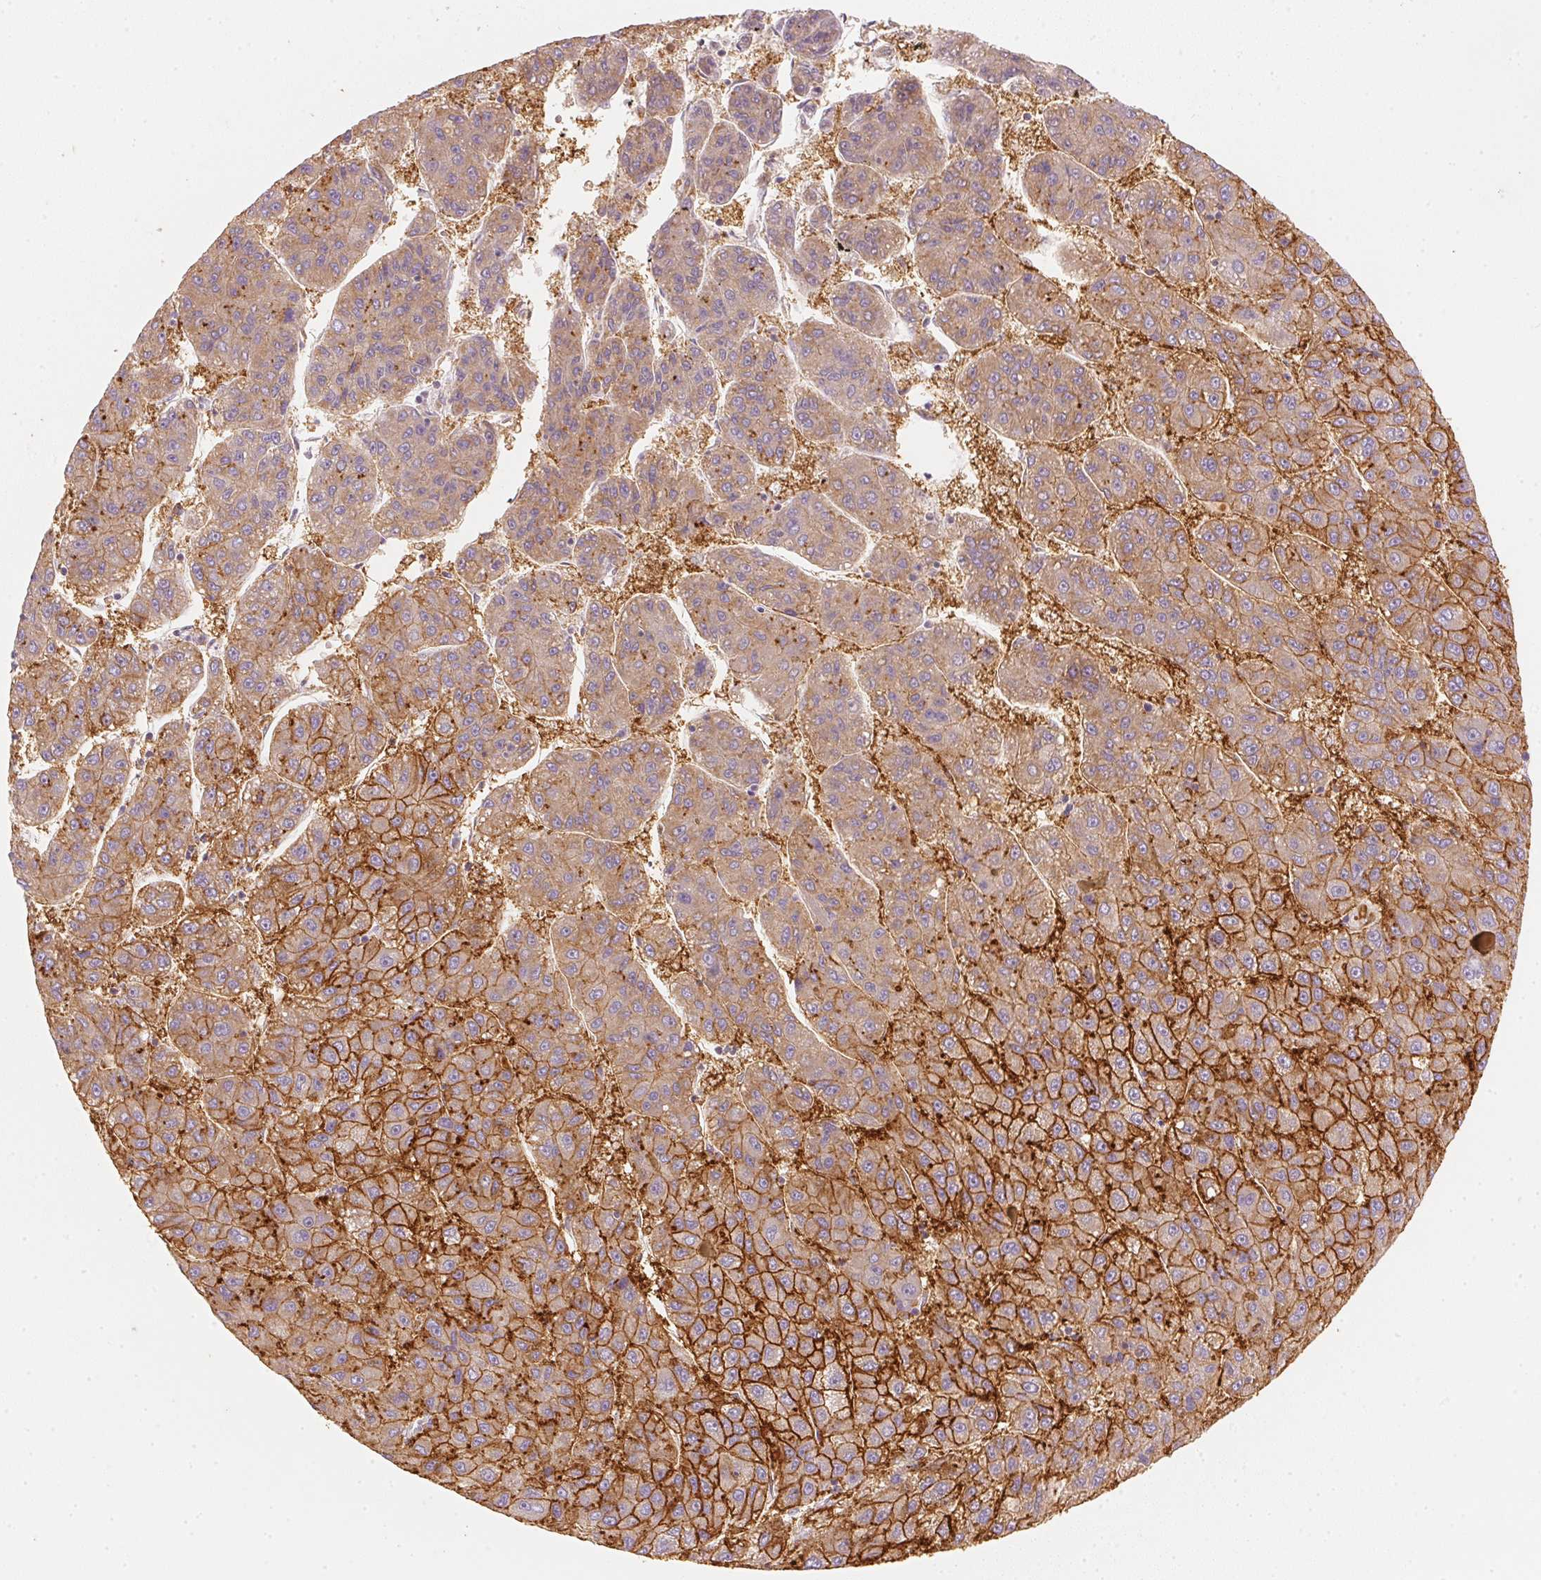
{"staining": {"intensity": "strong", "quantity": "25%-75%", "location": "cytoplasmic/membranous"}, "tissue": "liver cancer", "cell_type": "Tumor cells", "image_type": "cancer", "snomed": [{"axis": "morphology", "description": "Carcinoma, Hepatocellular, NOS"}, {"axis": "topography", "description": "Liver"}], "caption": "IHC of human liver cancer (hepatocellular carcinoma) exhibits high levels of strong cytoplasmic/membranous staining in approximately 25%-75% of tumor cells.", "gene": "RMDN2", "patient": {"sex": "female", "age": 82}}